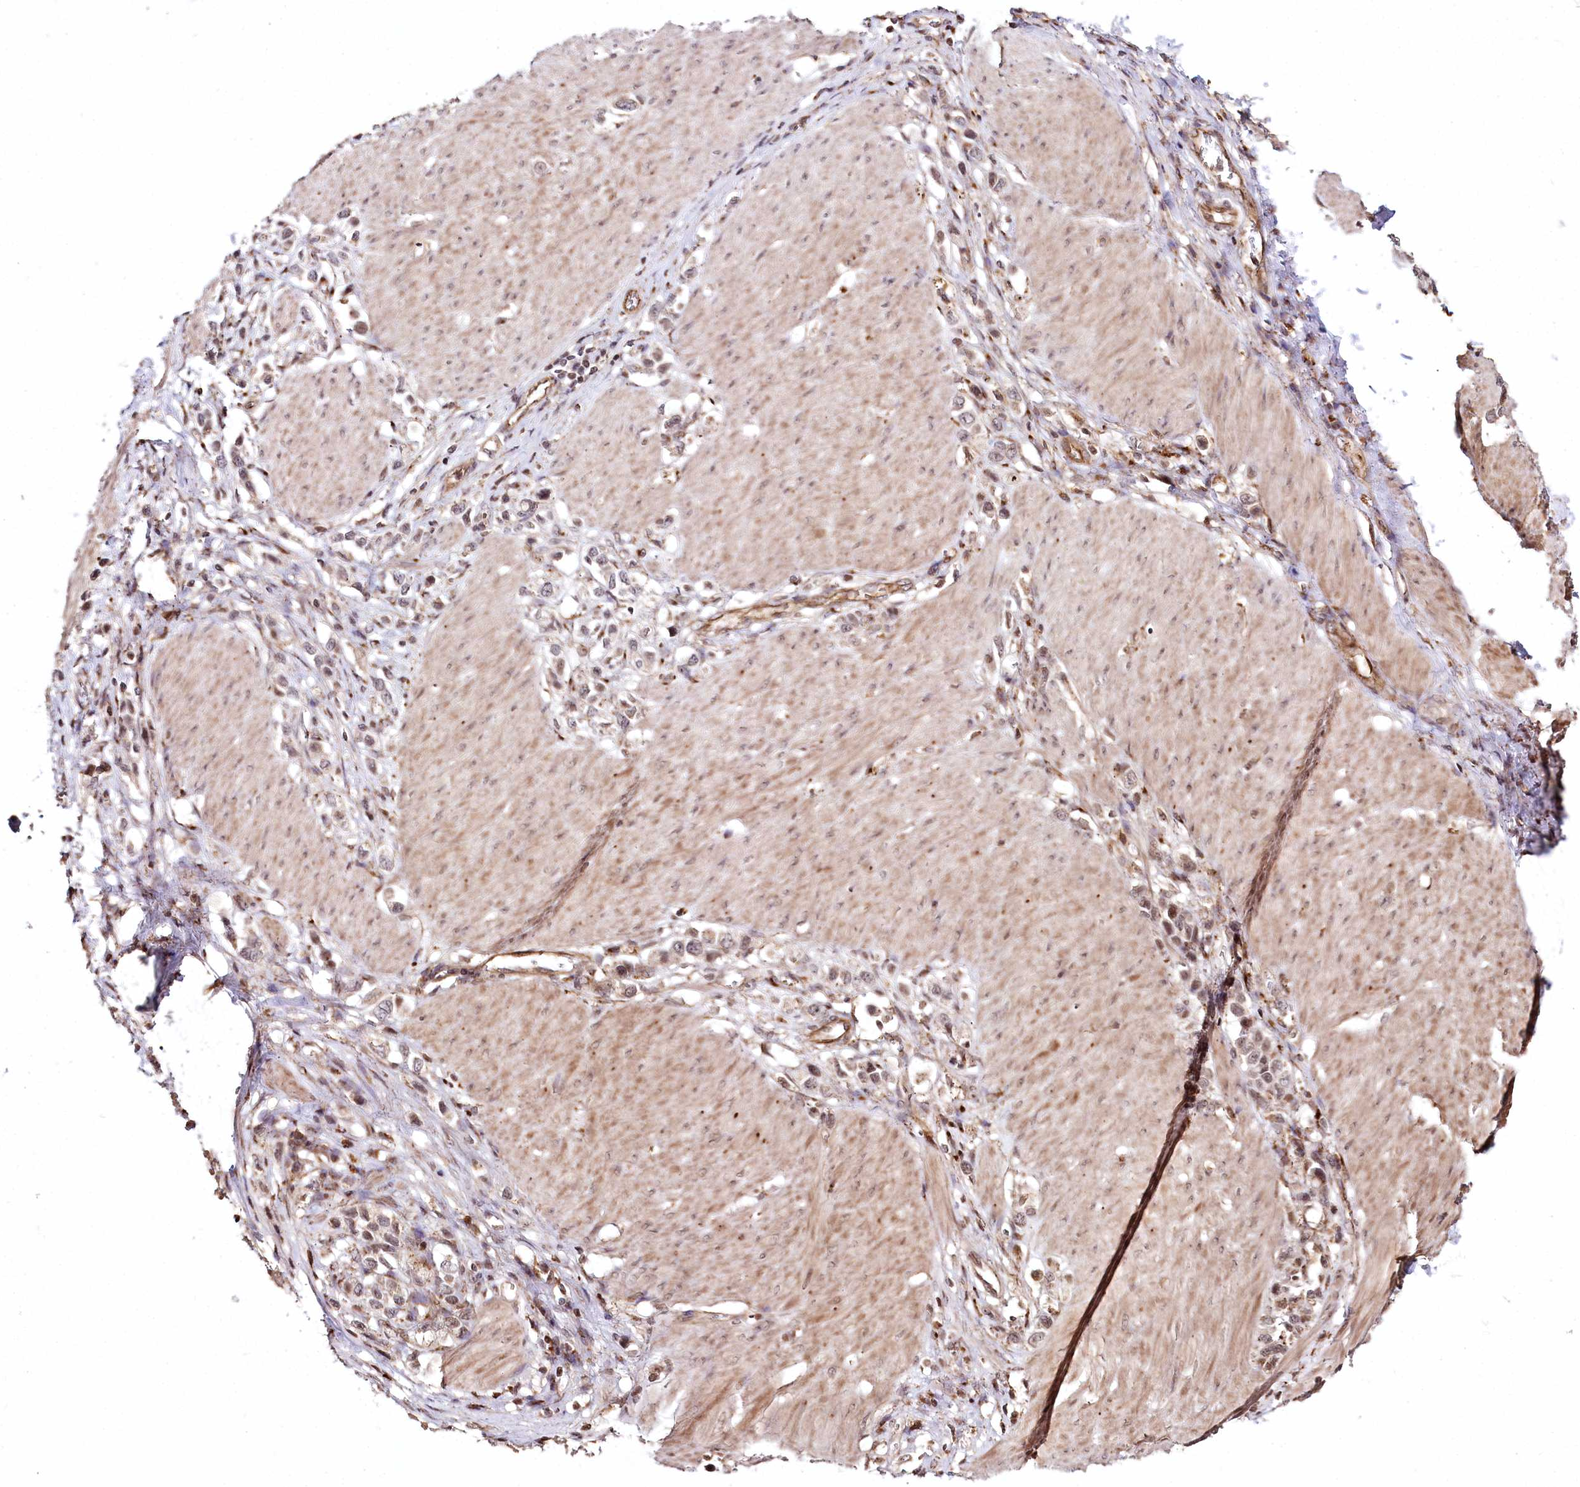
{"staining": {"intensity": "moderate", "quantity": "25%-75%", "location": "nuclear"}, "tissue": "stomach cancer", "cell_type": "Tumor cells", "image_type": "cancer", "snomed": [{"axis": "morphology", "description": "Normal tissue, NOS"}, {"axis": "morphology", "description": "Adenocarcinoma, NOS"}, {"axis": "topography", "description": "Stomach, upper"}, {"axis": "topography", "description": "Stomach"}], "caption": "An image showing moderate nuclear expression in about 25%-75% of tumor cells in stomach adenocarcinoma, as visualized by brown immunohistochemical staining.", "gene": "HOXC8", "patient": {"sex": "female", "age": 65}}